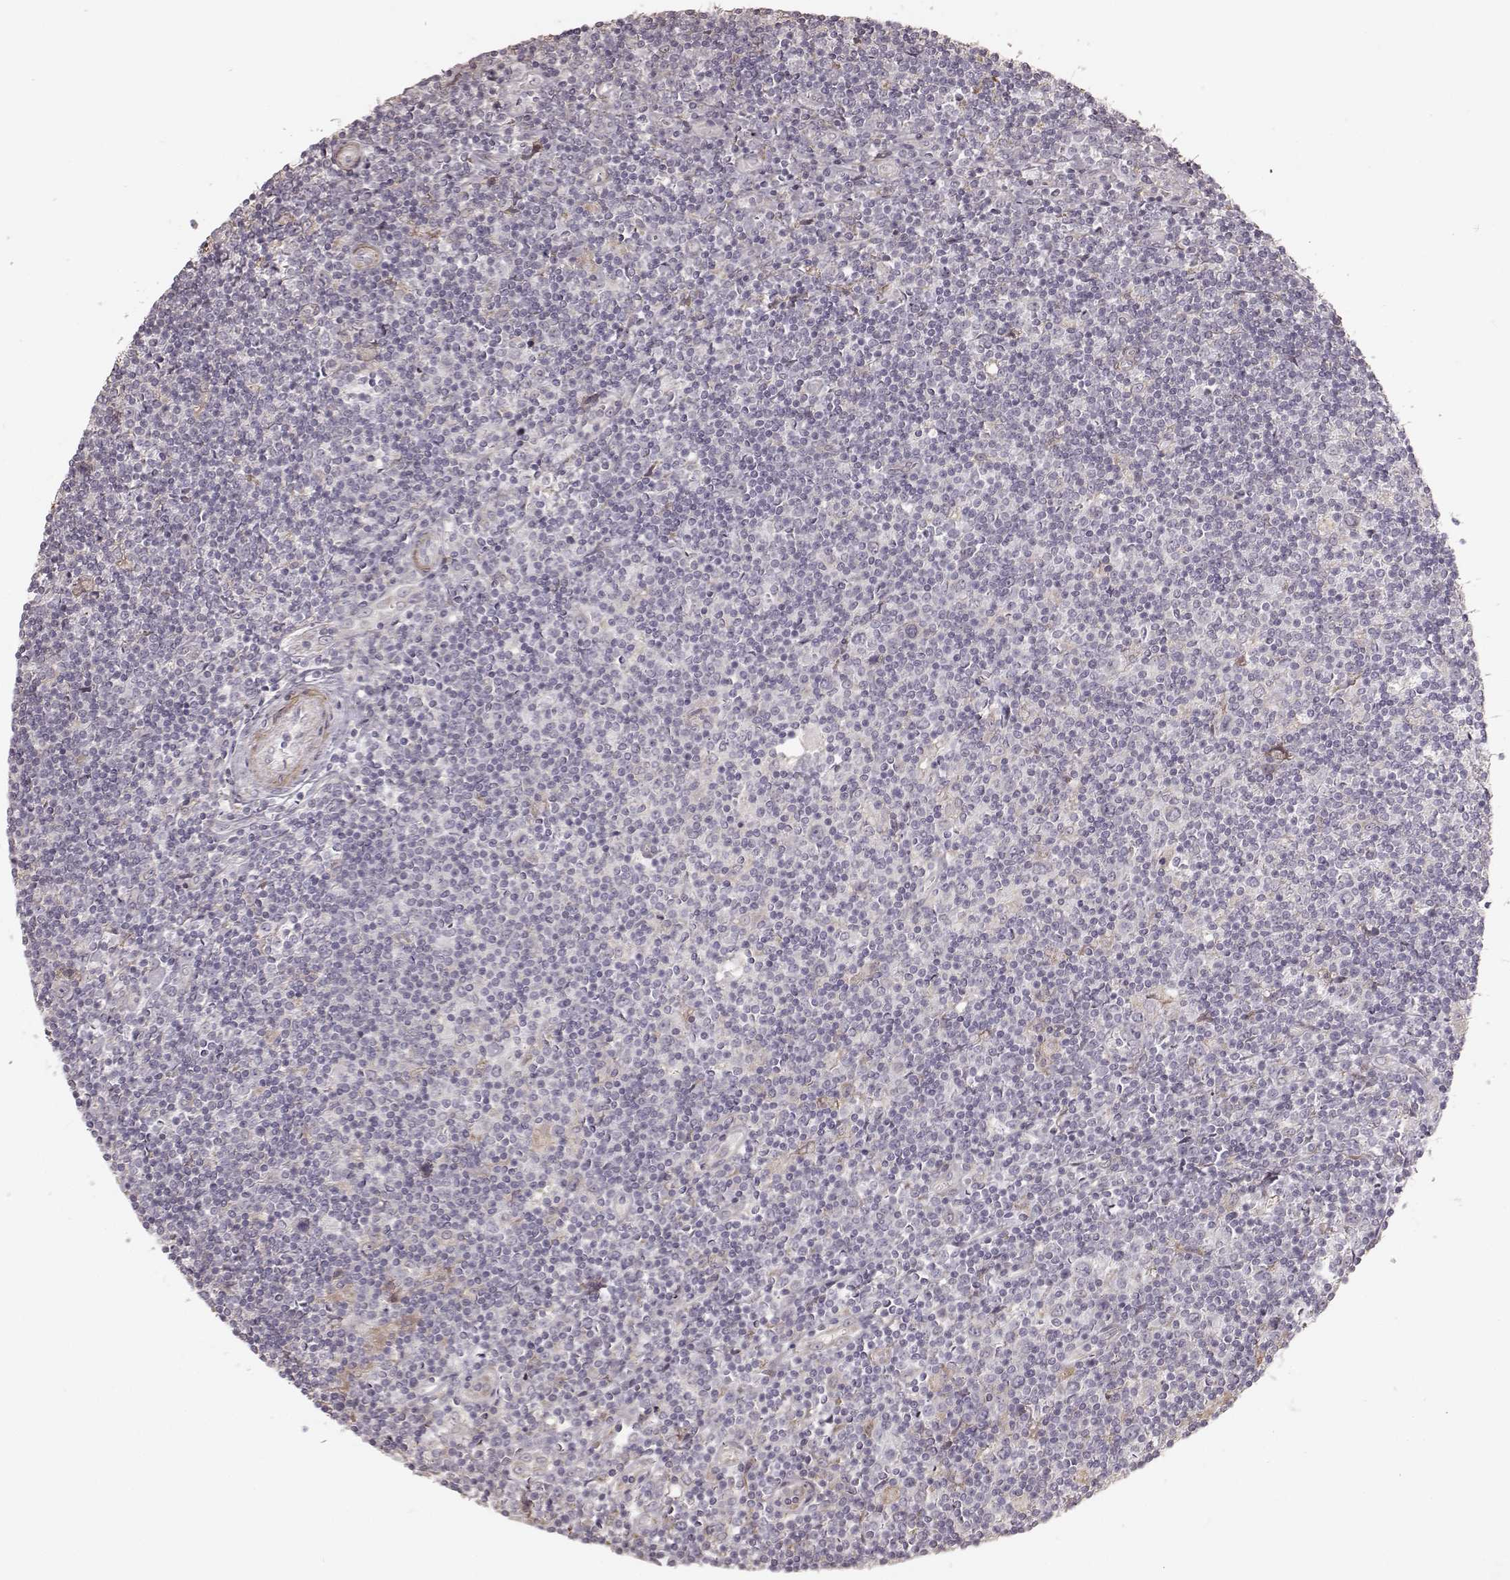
{"staining": {"intensity": "negative", "quantity": "none", "location": "none"}, "tissue": "lymphoma", "cell_type": "Tumor cells", "image_type": "cancer", "snomed": [{"axis": "morphology", "description": "Hodgkin's disease, NOS"}, {"axis": "topography", "description": "Lymph node"}], "caption": "Immunohistochemical staining of lymphoma demonstrates no significant staining in tumor cells. (IHC, brightfield microscopy, high magnification).", "gene": "KCNJ9", "patient": {"sex": "male", "age": 40}}